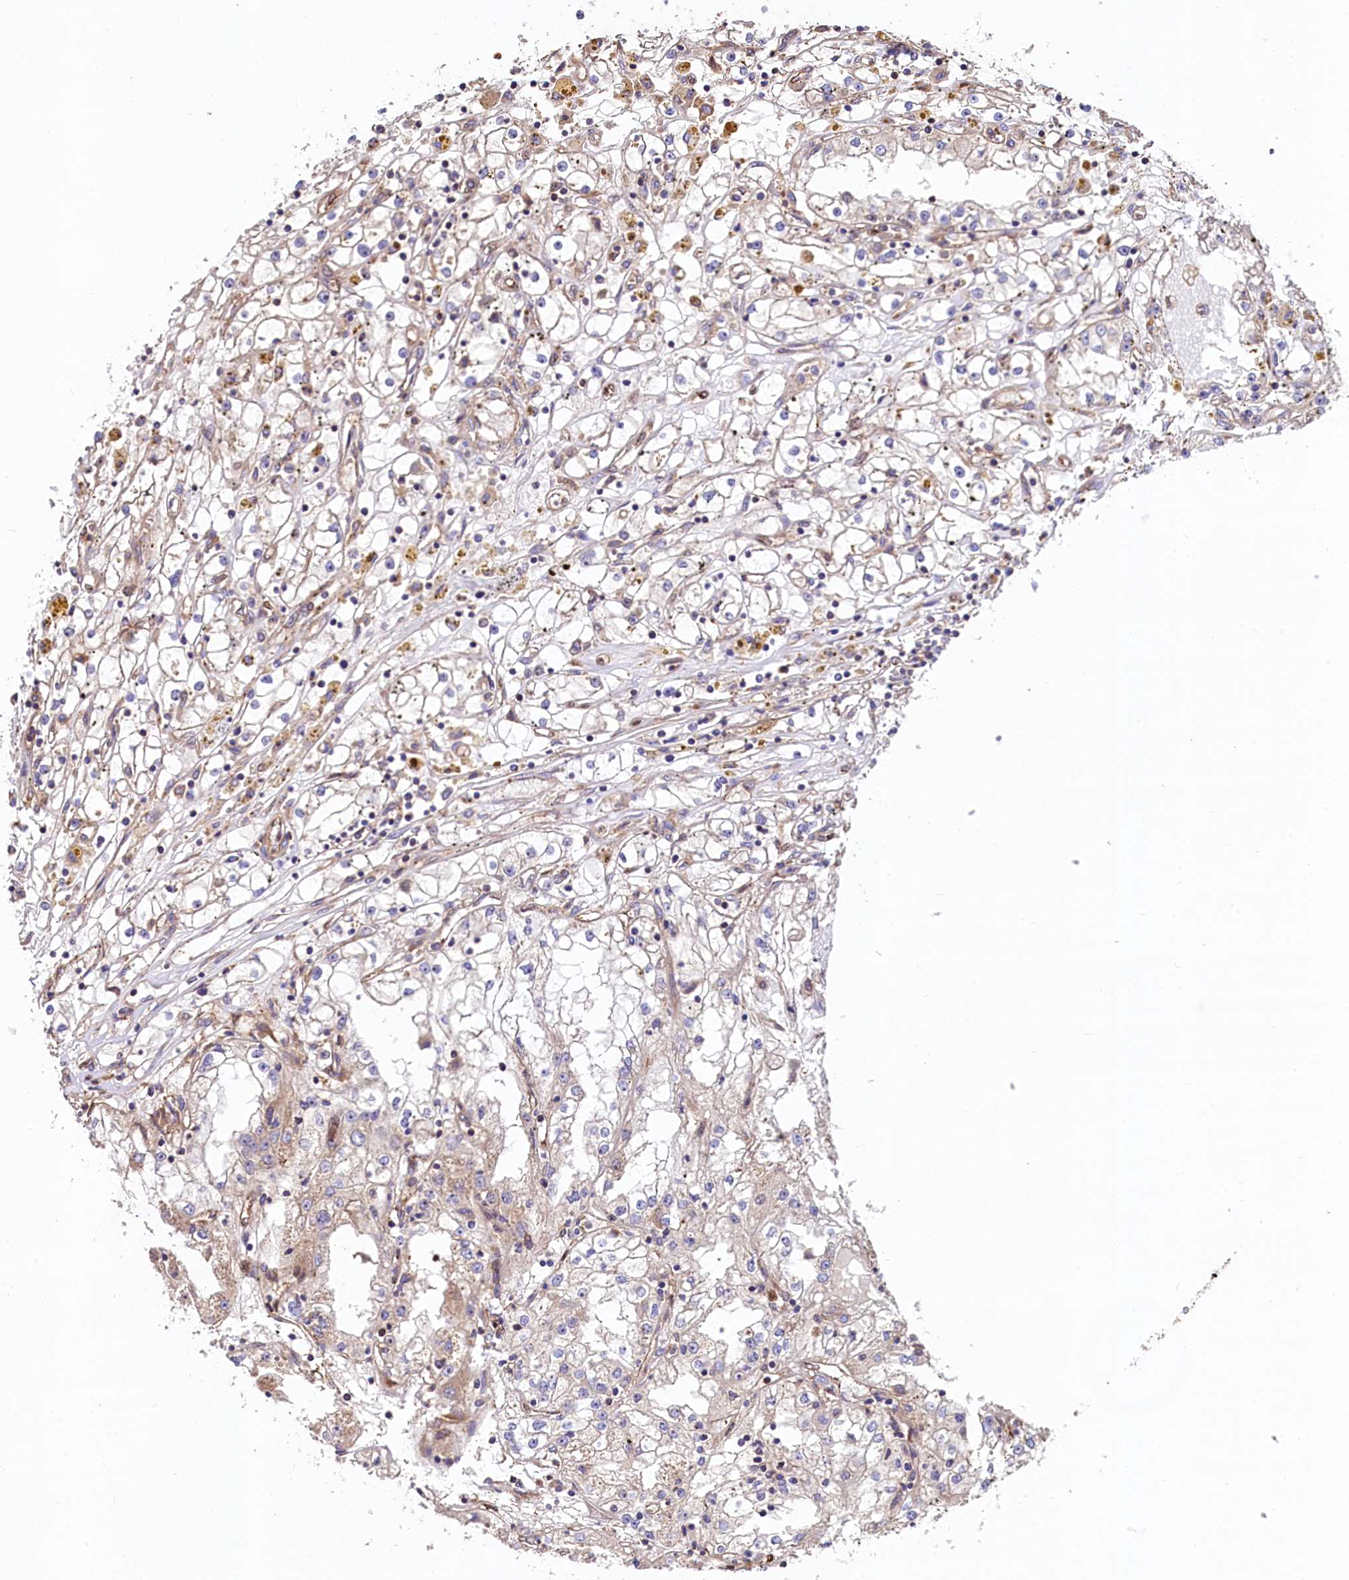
{"staining": {"intensity": "weak", "quantity": "25%-75%", "location": "cytoplasmic/membranous"}, "tissue": "renal cancer", "cell_type": "Tumor cells", "image_type": "cancer", "snomed": [{"axis": "morphology", "description": "Adenocarcinoma, NOS"}, {"axis": "topography", "description": "Kidney"}], "caption": "IHC micrograph of human renal cancer stained for a protein (brown), which demonstrates low levels of weak cytoplasmic/membranous positivity in about 25%-75% of tumor cells.", "gene": "KLHDC4", "patient": {"sex": "male", "age": 56}}